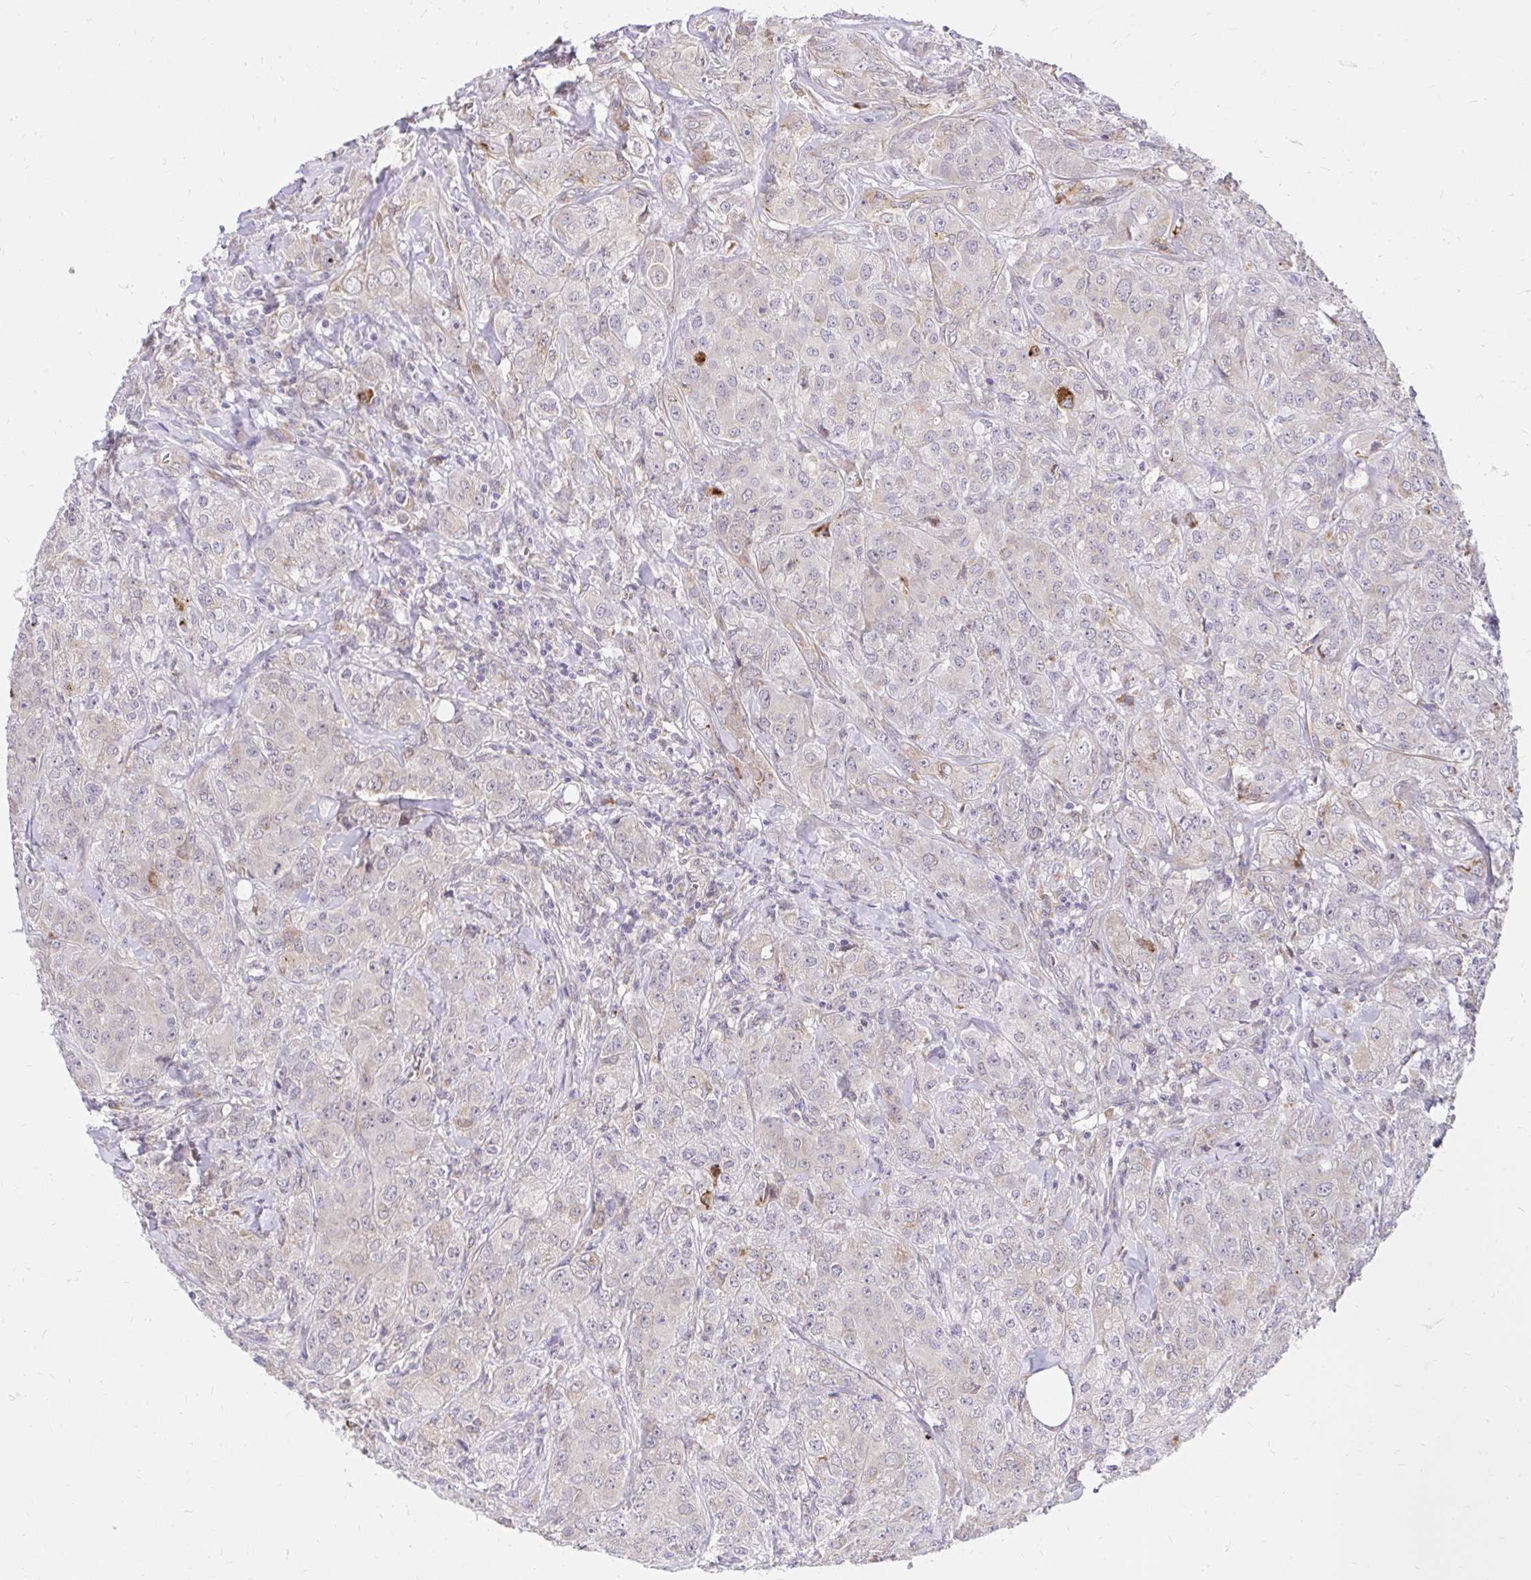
{"staining": {"intensity": "negative", "quantity": "none", "location": "none"}, "tissue": "breast cancer", "cell_type": "Tumor cells", "image_type": "cancer", "snomed": [{"axis": "morphology", "description": "Normal tissue, NOS"}, {"axis": "morphology", "description": "Duct carcinoma"}, {"axis": "topography", "description": "Breast"}], "caption": "The photomicrograph exhibits no staining of tumor cells in breast cancer (invasive ductal carcinoma). The staining is performed using DAB brown chromogen with nuclei counter-stained in using hematoxylin.", "gene": "NAALAD2", "patient": {"sex": "female", "age": 43}}